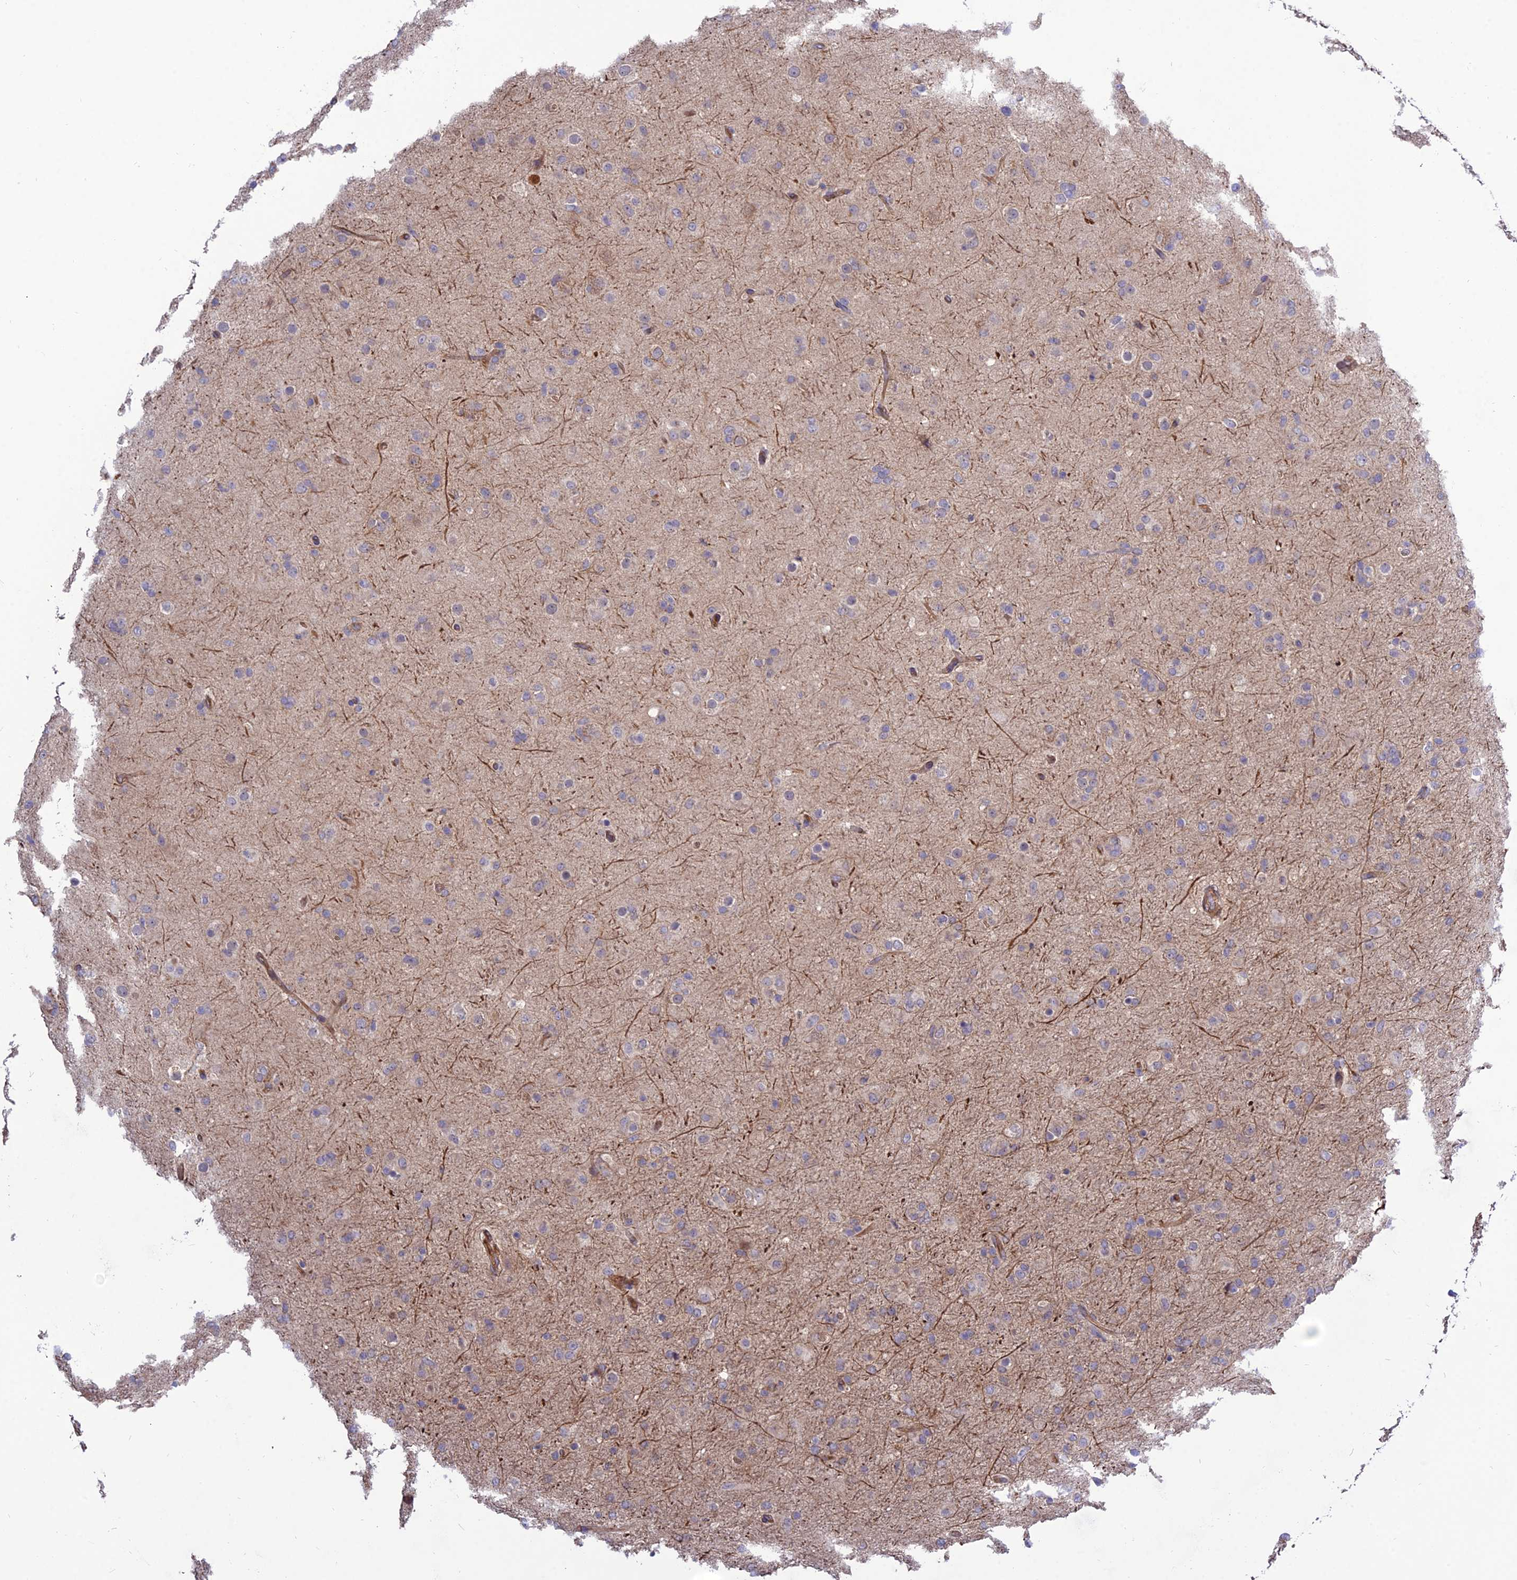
{"staining": {"intensity": "negative", "quantity": "none", "location": "none"}, "tissue": "glioma", "cell_type": "Tumor cells", "image_type": "cancer", "snomed": [{"axis": "morphology", "description": "Glioma, malignant, Low grade"}, {"axis": "topography", "description": "Brain"}], "caption": "Tumor cells are negative for brown protein staining in malignant glioma (low-grade).", "gene": "CRTAP", "patient": {"sex": "male", "age": 65}}